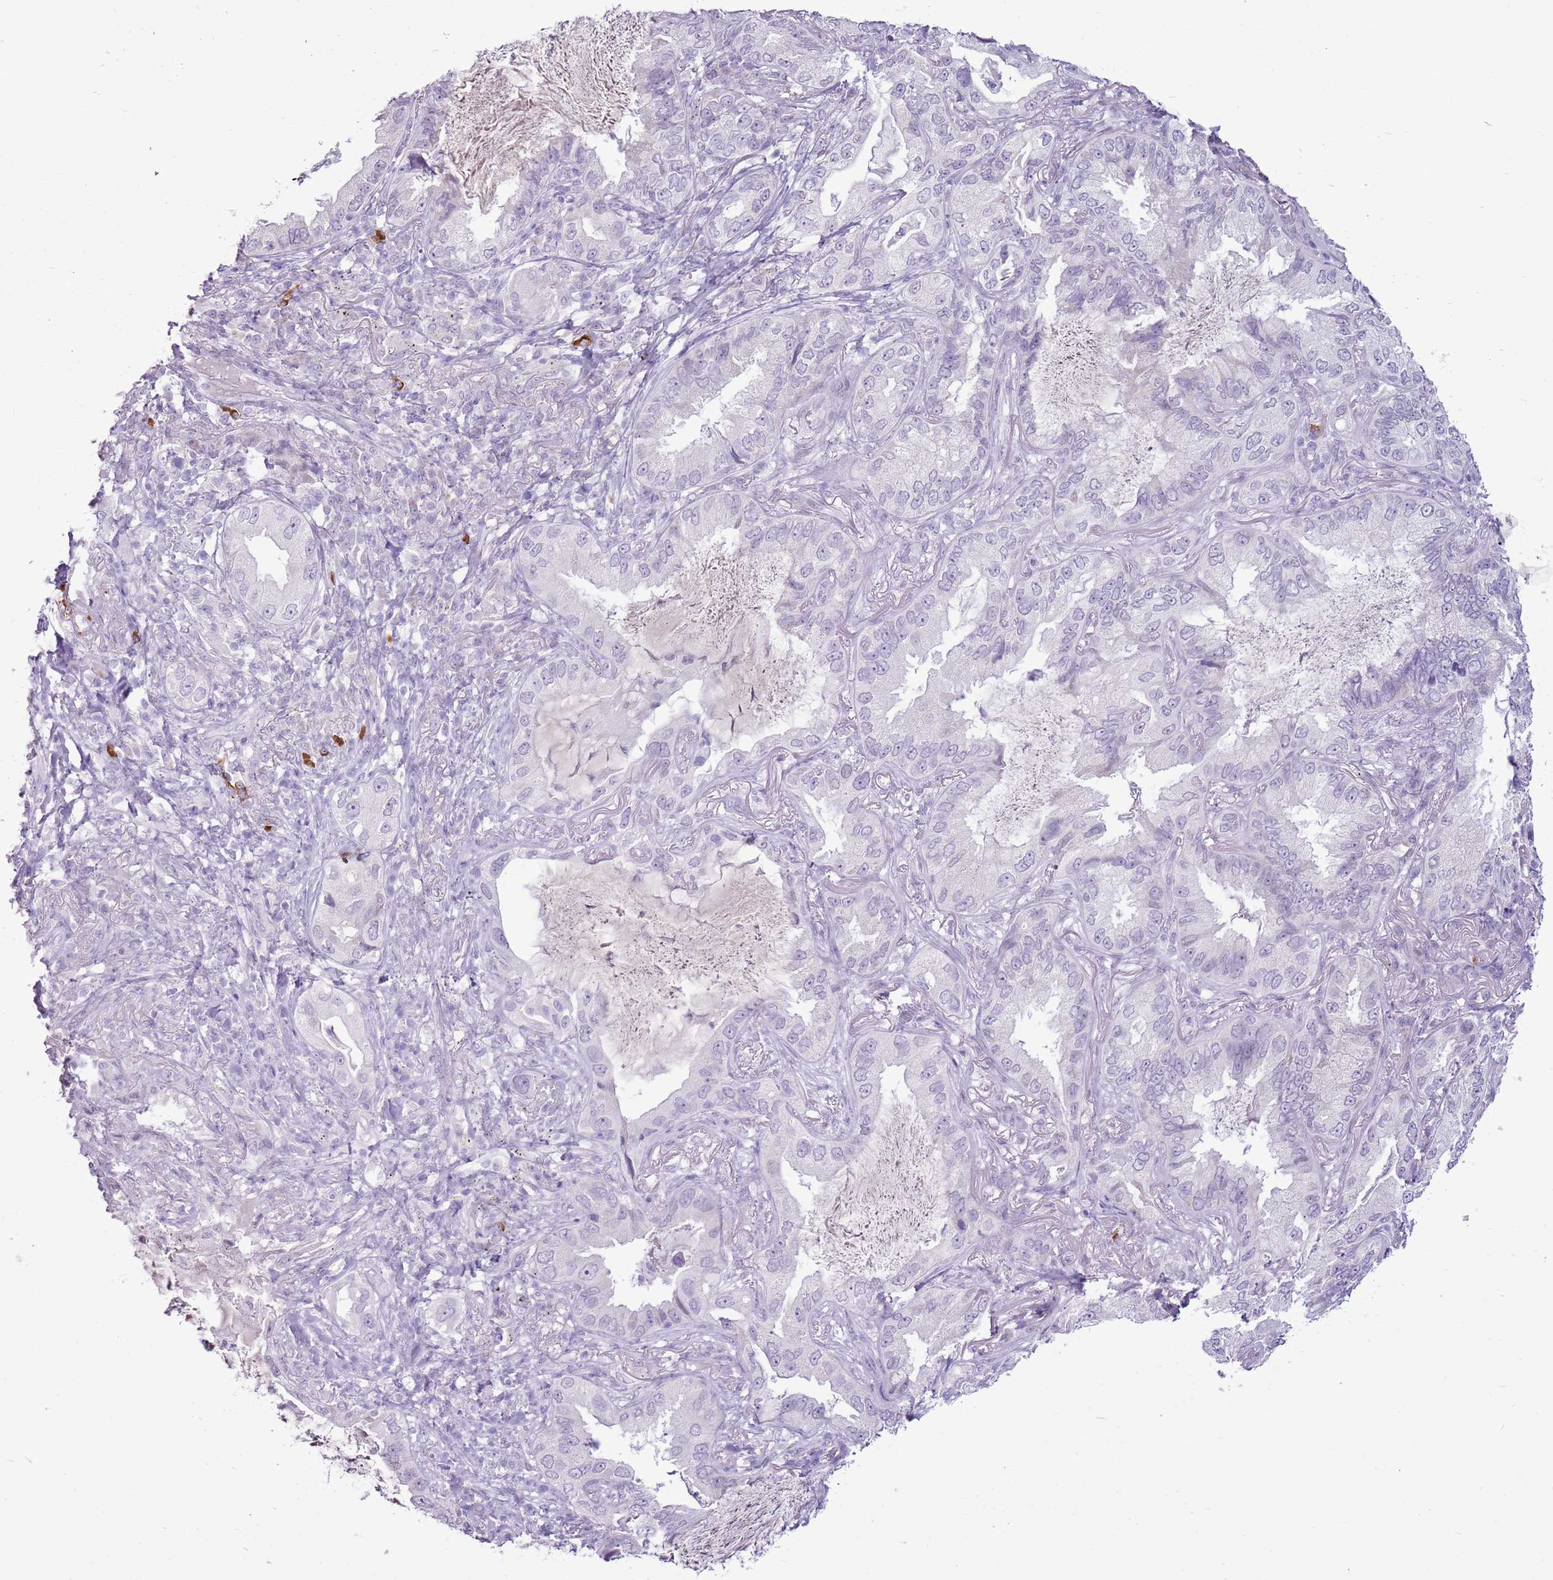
{"staining": {"intensity": "negative", "quantity": "none", "location": "none"}, "tissue": "lung cancer", "cell_type": "Tumor cells", "image_type": "cancer", "snomed": [{"axis": "morphology", "description": "Adenocarcinoma, NOS"}, {"axis": "topography", "description": "Lung"}], "caption": "An IHC photomicrograph of lung adenocarcinoma is shown. There is no staining in tumor cells of lung adenocarcinoma.", "gene": "RPL3L", "patient": {"sex": "female", "age": 69}}